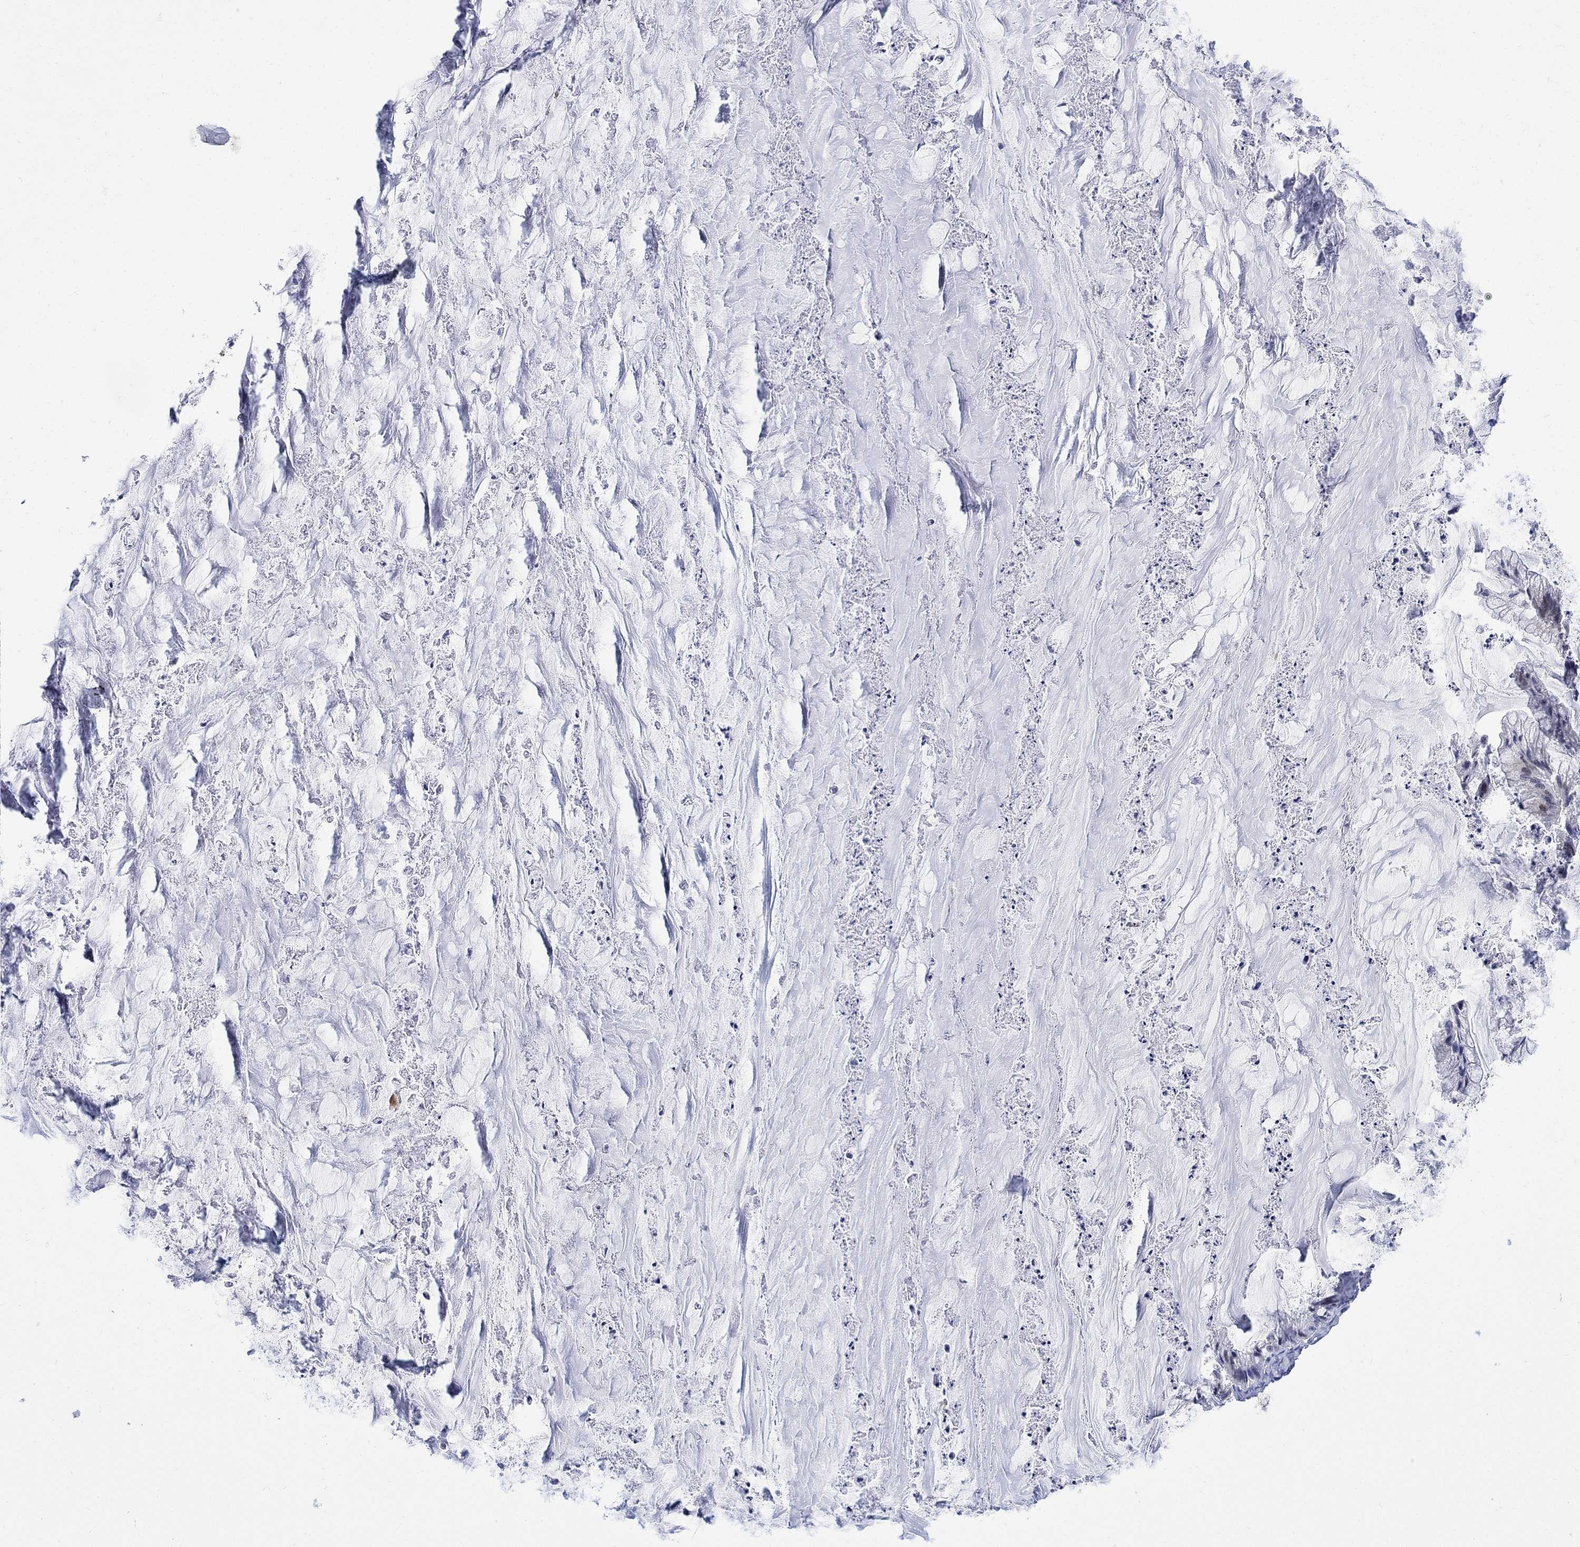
{"staining": {"intensity": "weak", "quantity": "<25%", "location": "nuclear"}, "tissue": "ovarian cancer", "cell_type": "Tumor cells", "image_type": "cancer", "snomed": [{"axis": "morphology", "description": "Cystadenocarcinoma, mucinous, NOS"}, {"axis": "topography", "description": "Ovary"}], "caption": "This is a image of IHC staining of ovarian mucinous cystadenocarcinoma, which shows no staining in tumor cells.", "gene": "MYL1", "patient": {"sex": "female", "age": 57}}